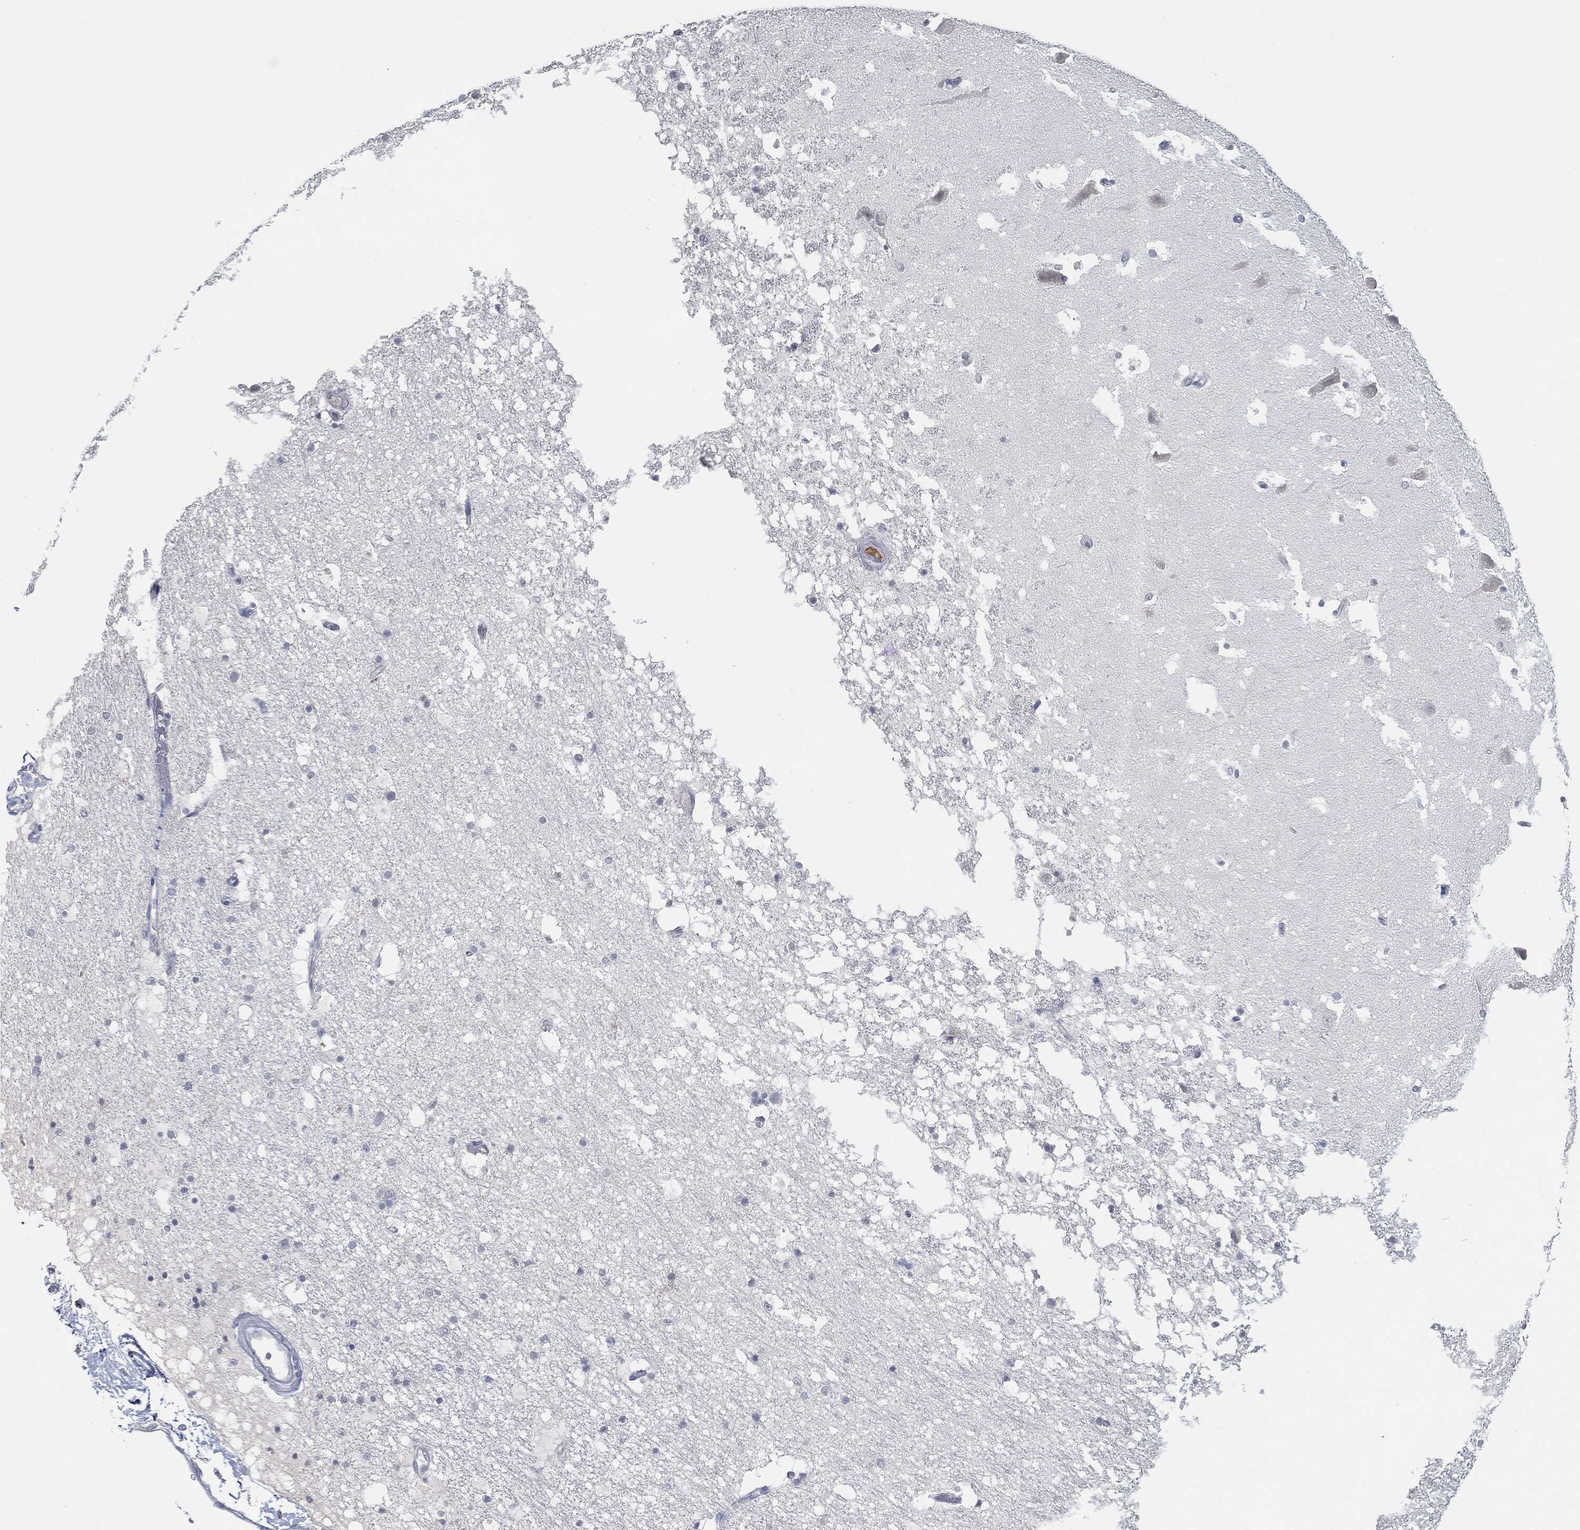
{"staining": {"intensity": "negative", "quantity": "none", "location": "none"}, "tissue": "hippocampus", "cell_type": "Glial cells", "image_type": "normal", "snomed": [{"axis": "morphology", "description": "Normal tissue, NOS"}, {"axis": "topography", "description": "Hippocampus"}], "caption": "DAB (3,3'-diaminobenzidine) immunohistochemical staining of benign human hippocampus displays no significant positivity in glial cells. The staining was performed using DAB (3,3'-diaminobenzidine) to visualize the protein expression in brown, while the nuclei were stained in blue with hematoxylin (Magnification: 20x).", "gene": "SIGLEC7", "patient": {"sex": "male", "age": 51}}